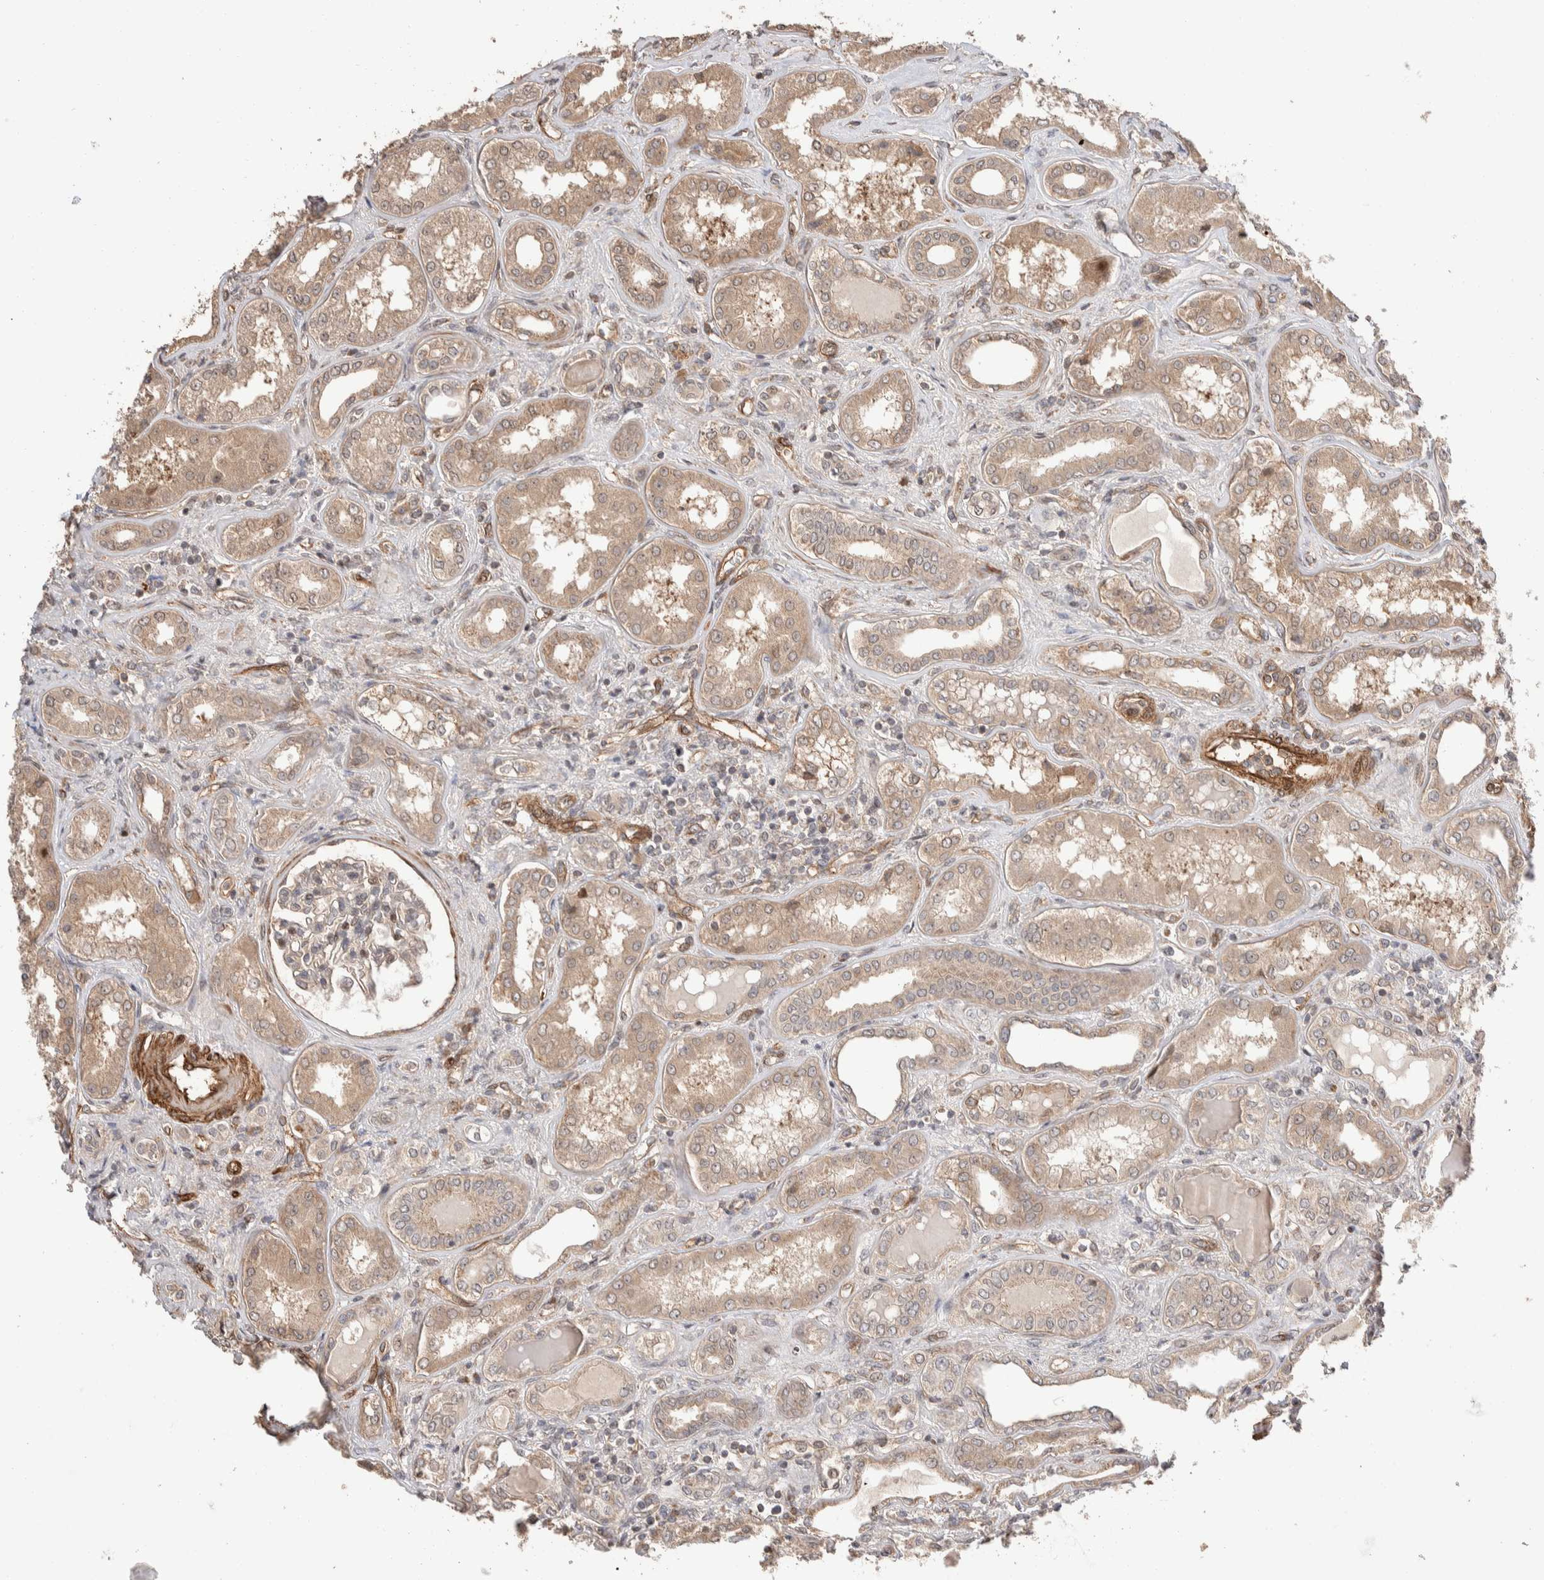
{"staining": {"intensity": "moderate", "quantity": "25%-75%", "location": "cytoplasmic/membranous"}, "tissue": "kidney", "cell_type": "Cells in glomeruli", "image_type": "normal", "snomed": [{"axis": "morphology", "description": "Normal tissue, NOS"}, {"axis": "topography", "description": "Kidney"}], "caption": "DAB (3,3'-diaminobenzidine) immunohistochemical staining of benign kidney demonstrates moderate cytoplasmic/membranous protein positivity in approximately 25%-75% of cells in glomeruli.", "gene": "ERC1", "patient": {"sex": "female", "age": 56}}